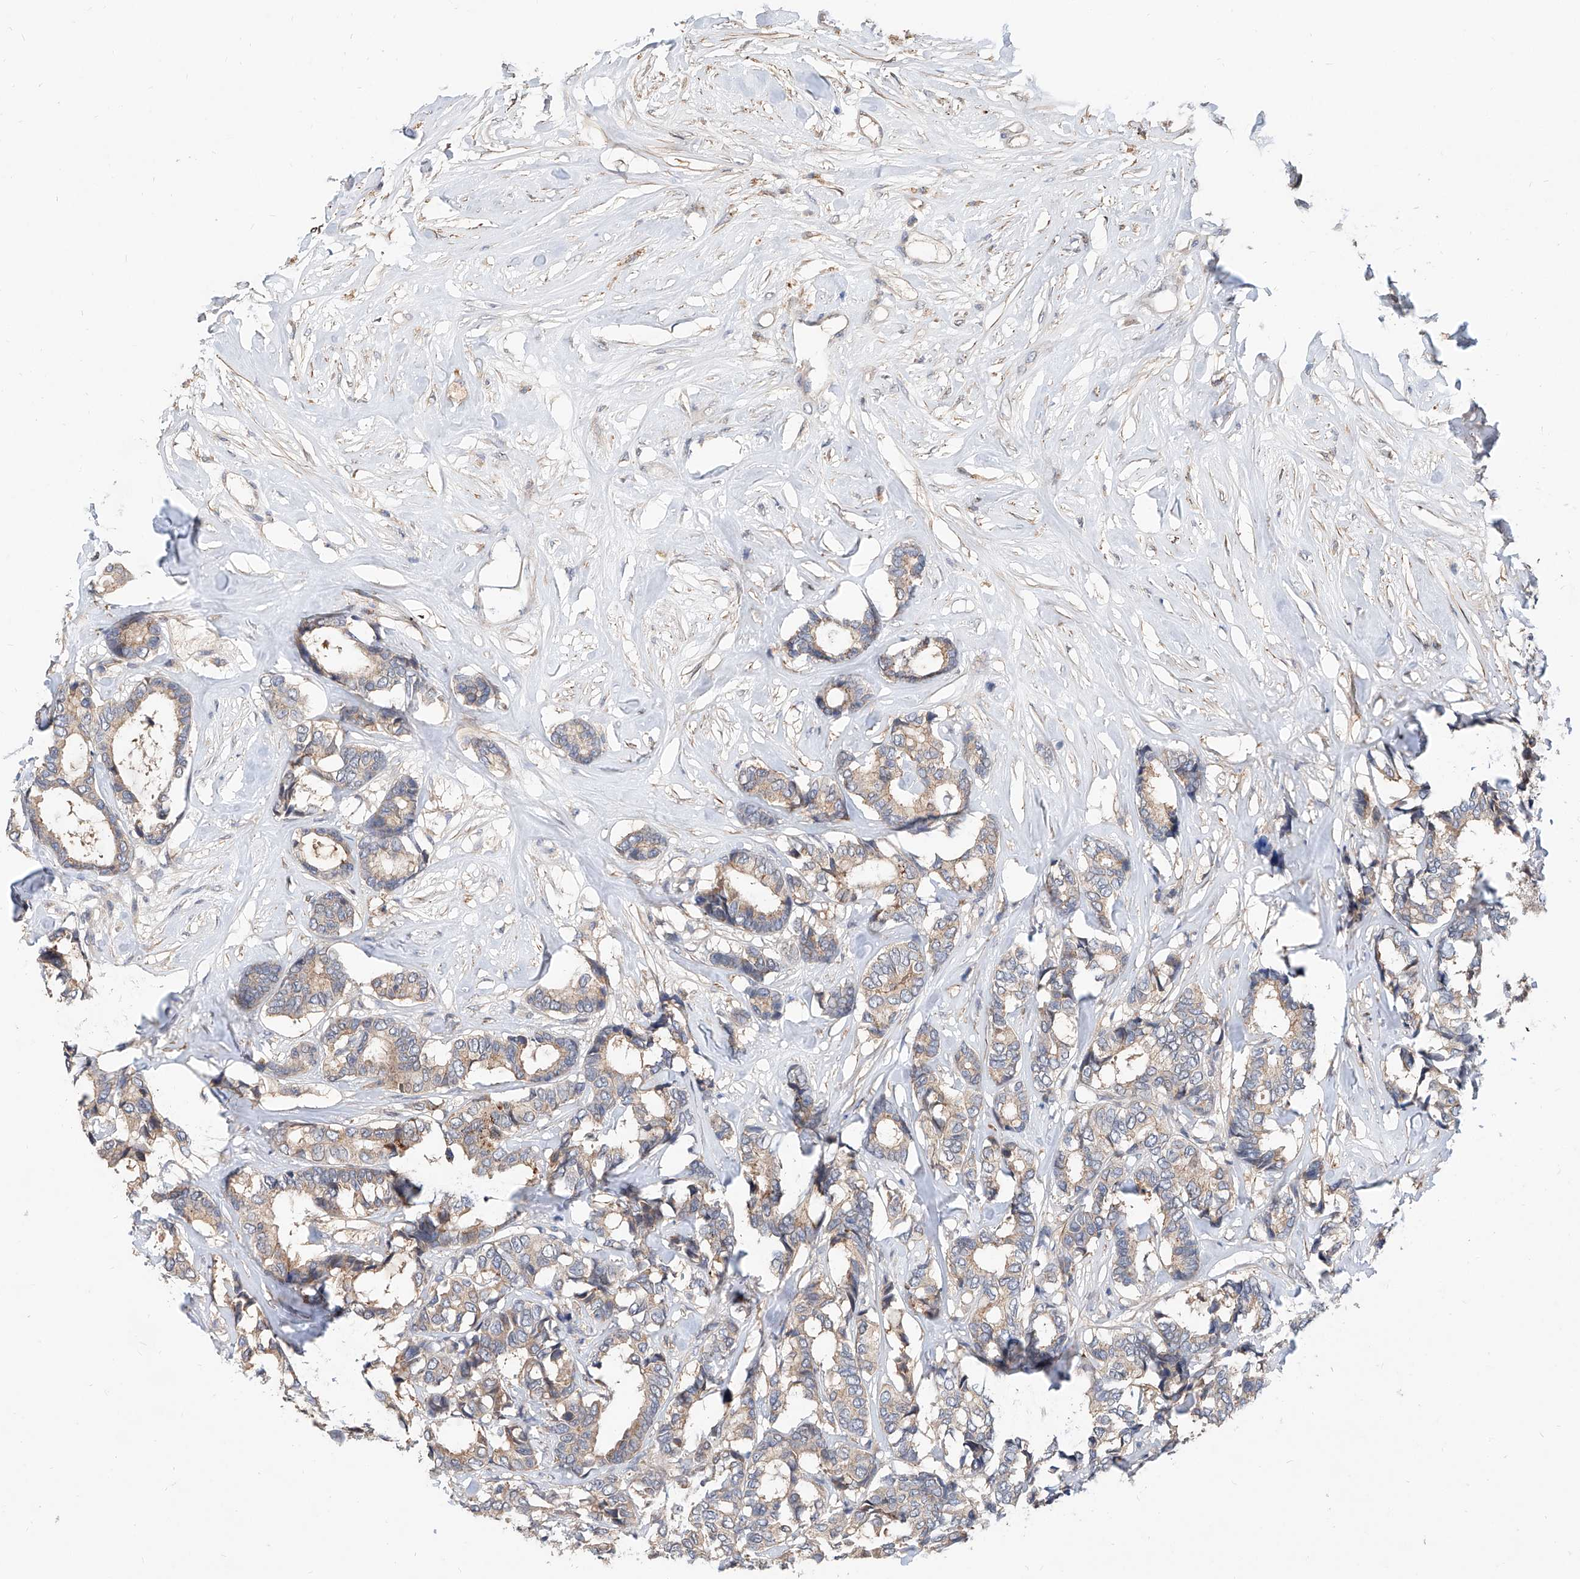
{"staining": {"intensity": "weak", "quantity": "<25%", "location": "cytoplasmic/membranous"}, "tissue": "breast cancer", "cell_type": "Tumor cells", "image_type": "cancer", "snomed": [{"axis": "morphology", "description": "Duct carcinoma"}, {"axis": "topography", "description": "Breast"}], "caption": "There is no significant staining in tumor cells of breast cancer.", "gene": "MAGEE2", "patient": {"sex": "female", "age": 87}}